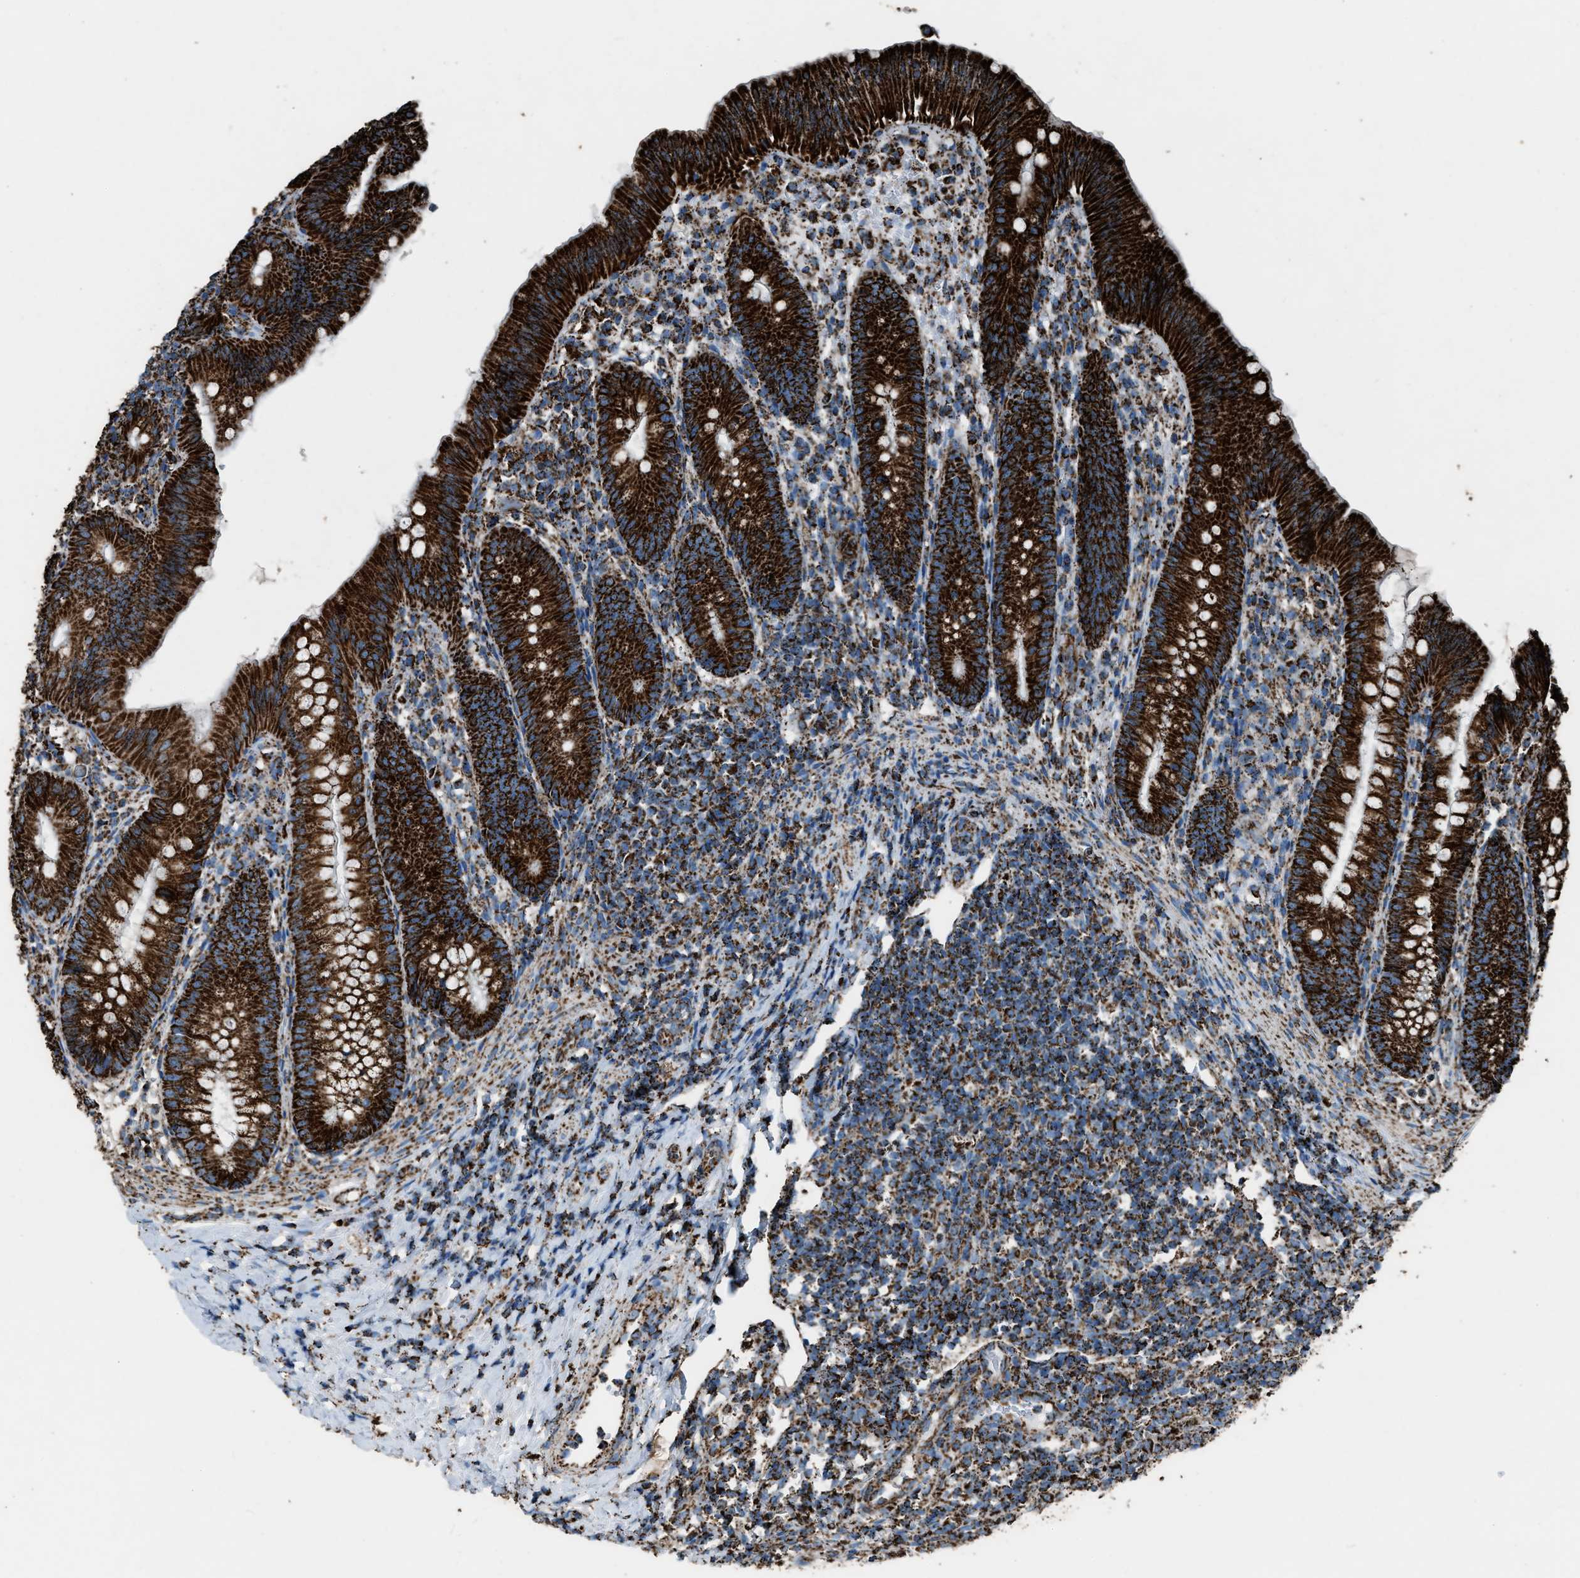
{"staining": {"intensity": "strong", "quantity": ">75%", "location": "cytoplasmic/membranous"}, "tissue": "appendix", "cell_type": "Glandular cells", "image_type": "normal", "snomed": [{"axis": "morphology", "description": "Normal tissue, NOS"}, {"axis": "topography", "description": "Appendix"}], "caption": "The micrograph shows a brown stain indicating the presence of a protein in the cytoplasmic/membranous of glandular cells in appendix. (DAB (3,3'-diaminobenzidine) IHC, brown staining for protein, blue staining for nuclei).", "gene": "MDH2", "patient": {"sex": "male", "age": 1}}